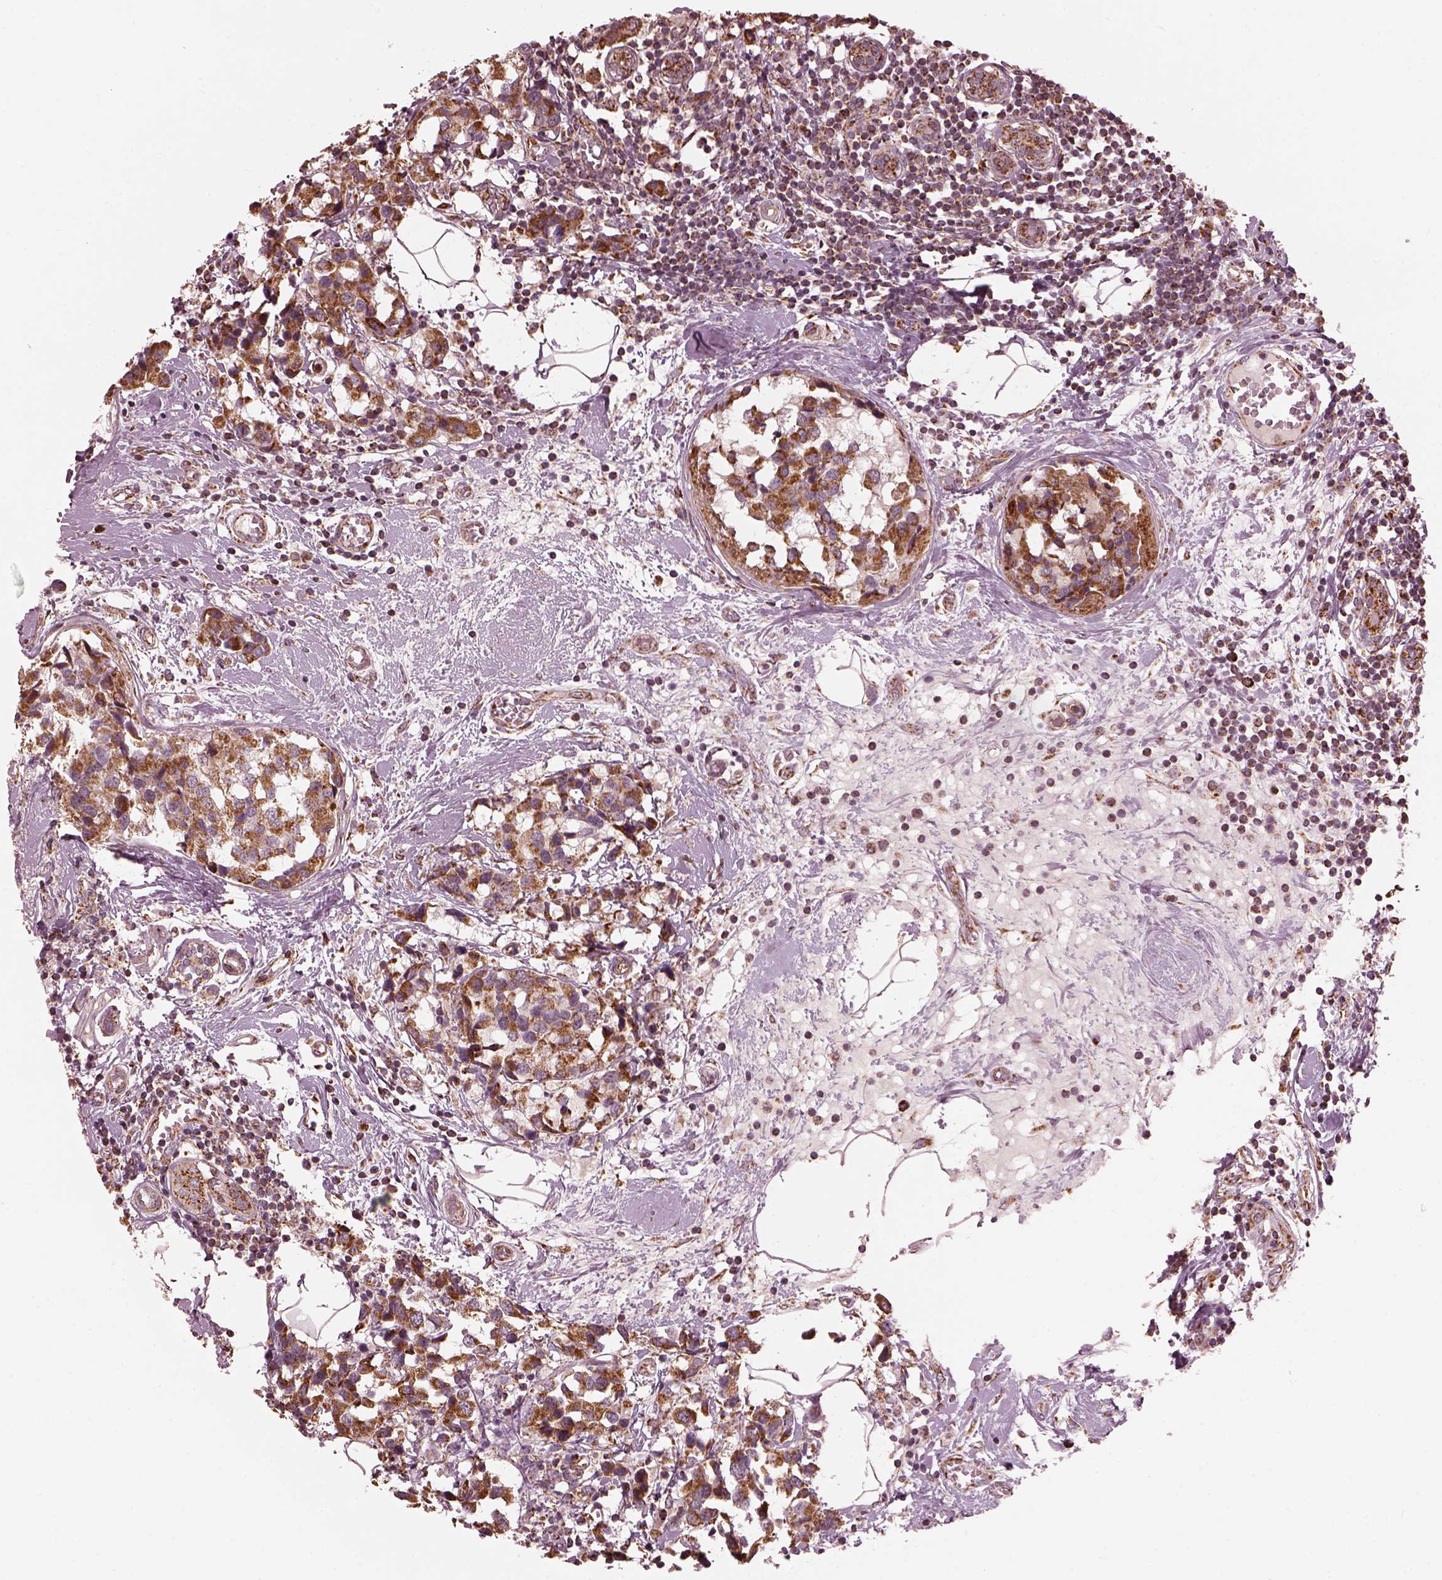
{"staining": {"intensity": "moderate", "quantity": ">75%", "location": "cytoplasmic/membranous"}, "tissue": "breast cancer", "cell_type": "Tumor cells", "image_type": "cancer", "snomed": [{"axis": "morphology", "description": "Lobular carcinoma"}, {"axis": "topography", "description": "Breast"}], "caption": "Approximately >75% of tumor cells in human breast cancer demonstrate moderate cytoplasmic/membranous protein expression as visualized by brown immunohistochemical staining.", "gene": "NDUFB10", "patient": {"sex": "female", "age": 59}}